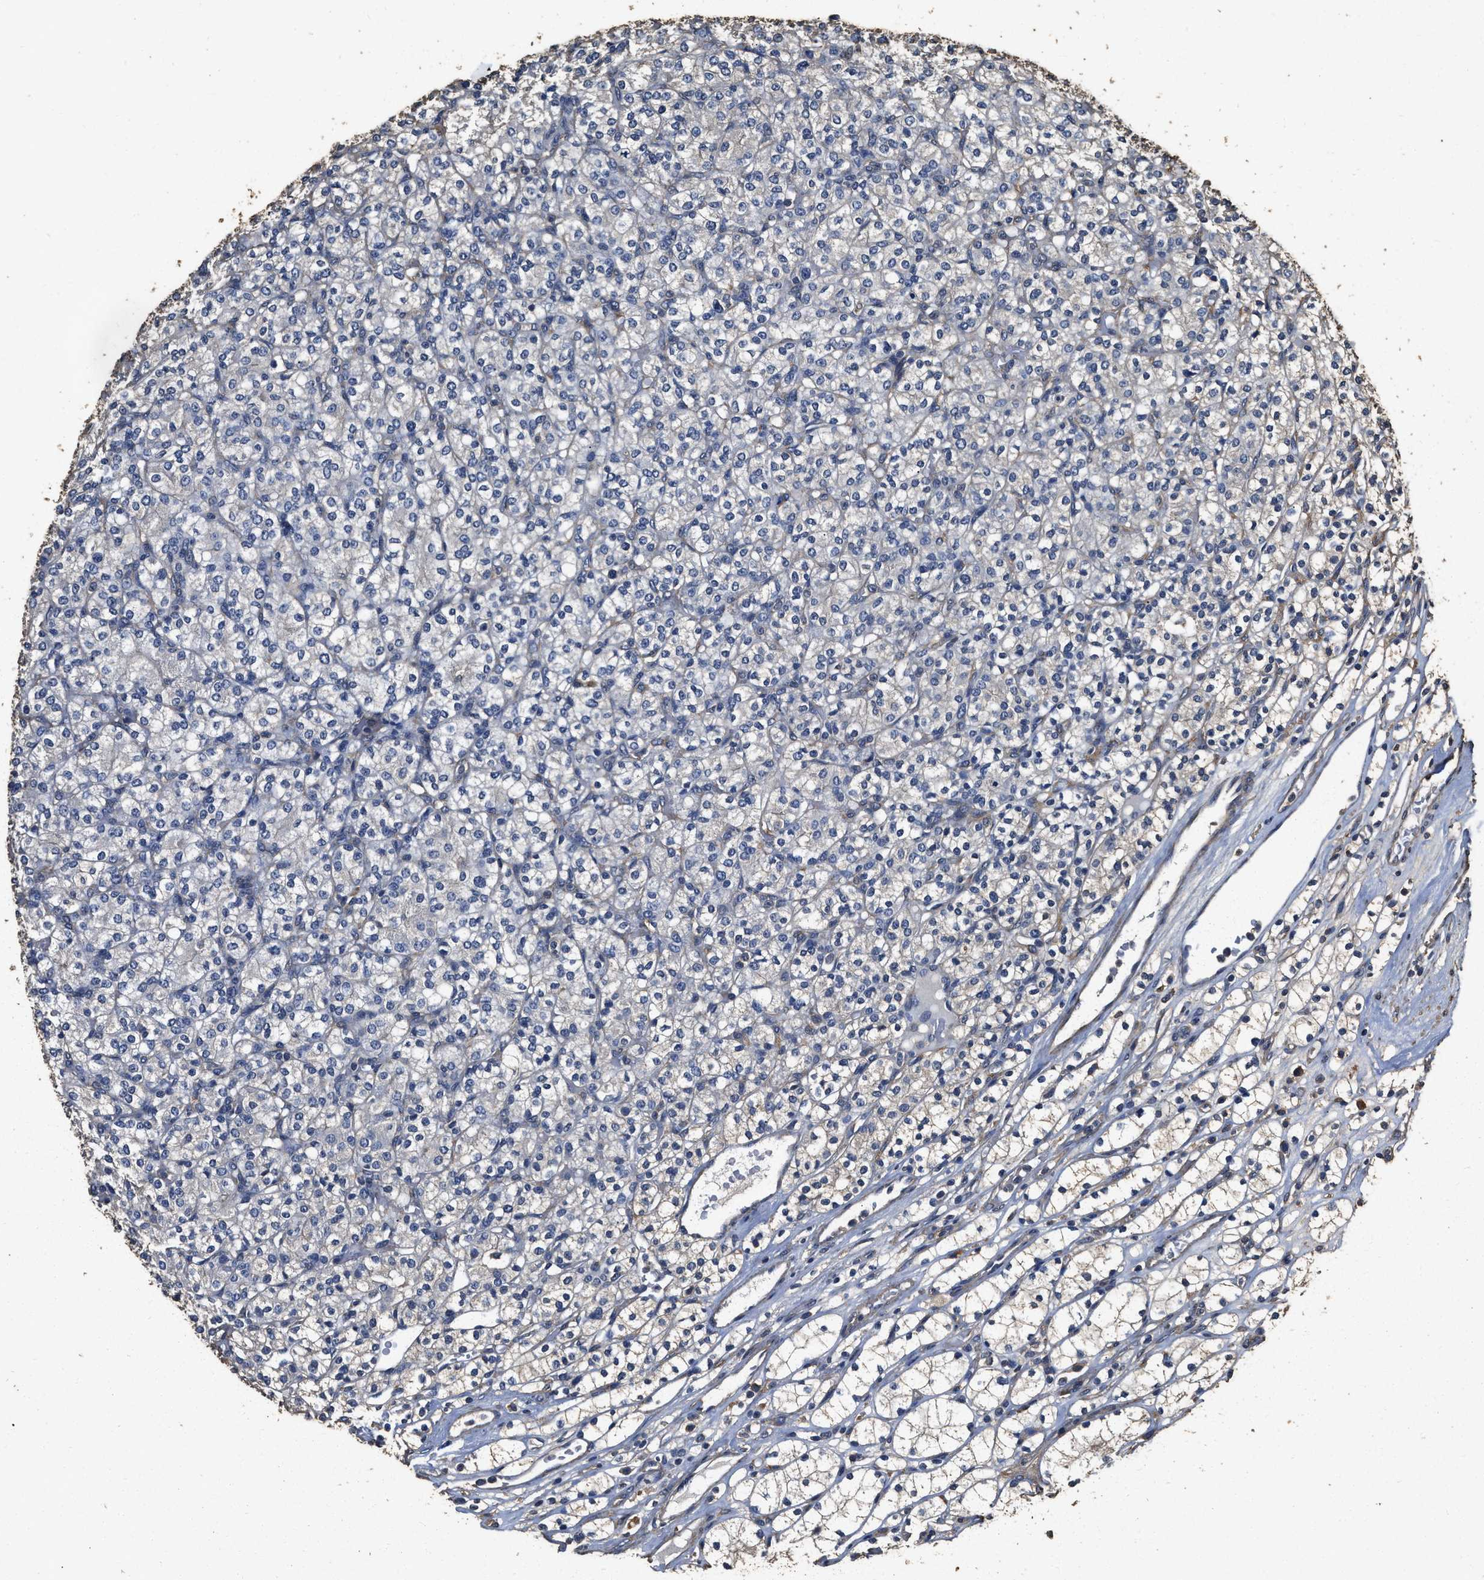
{"staining": {"intensity": "negative", "quantity": "none", "location": "none"}, "tissue": "renal cancer", "cell_type": "Tumor cells", "image_type": "cancer", "snomed": [{"axis": "morphology", "description": "Adenocarcinoma, NOS"}, {"axis": "topography", "description": "Kidney"}], "caption": "Immunohistochemical staining of adenocarcinoma (renal) displays no significant staining in tumor cells. (IHC, brightfield microscopy, high magnification).", "gene": "MIB1", "patient": {"sex": "male", "age": 77}}